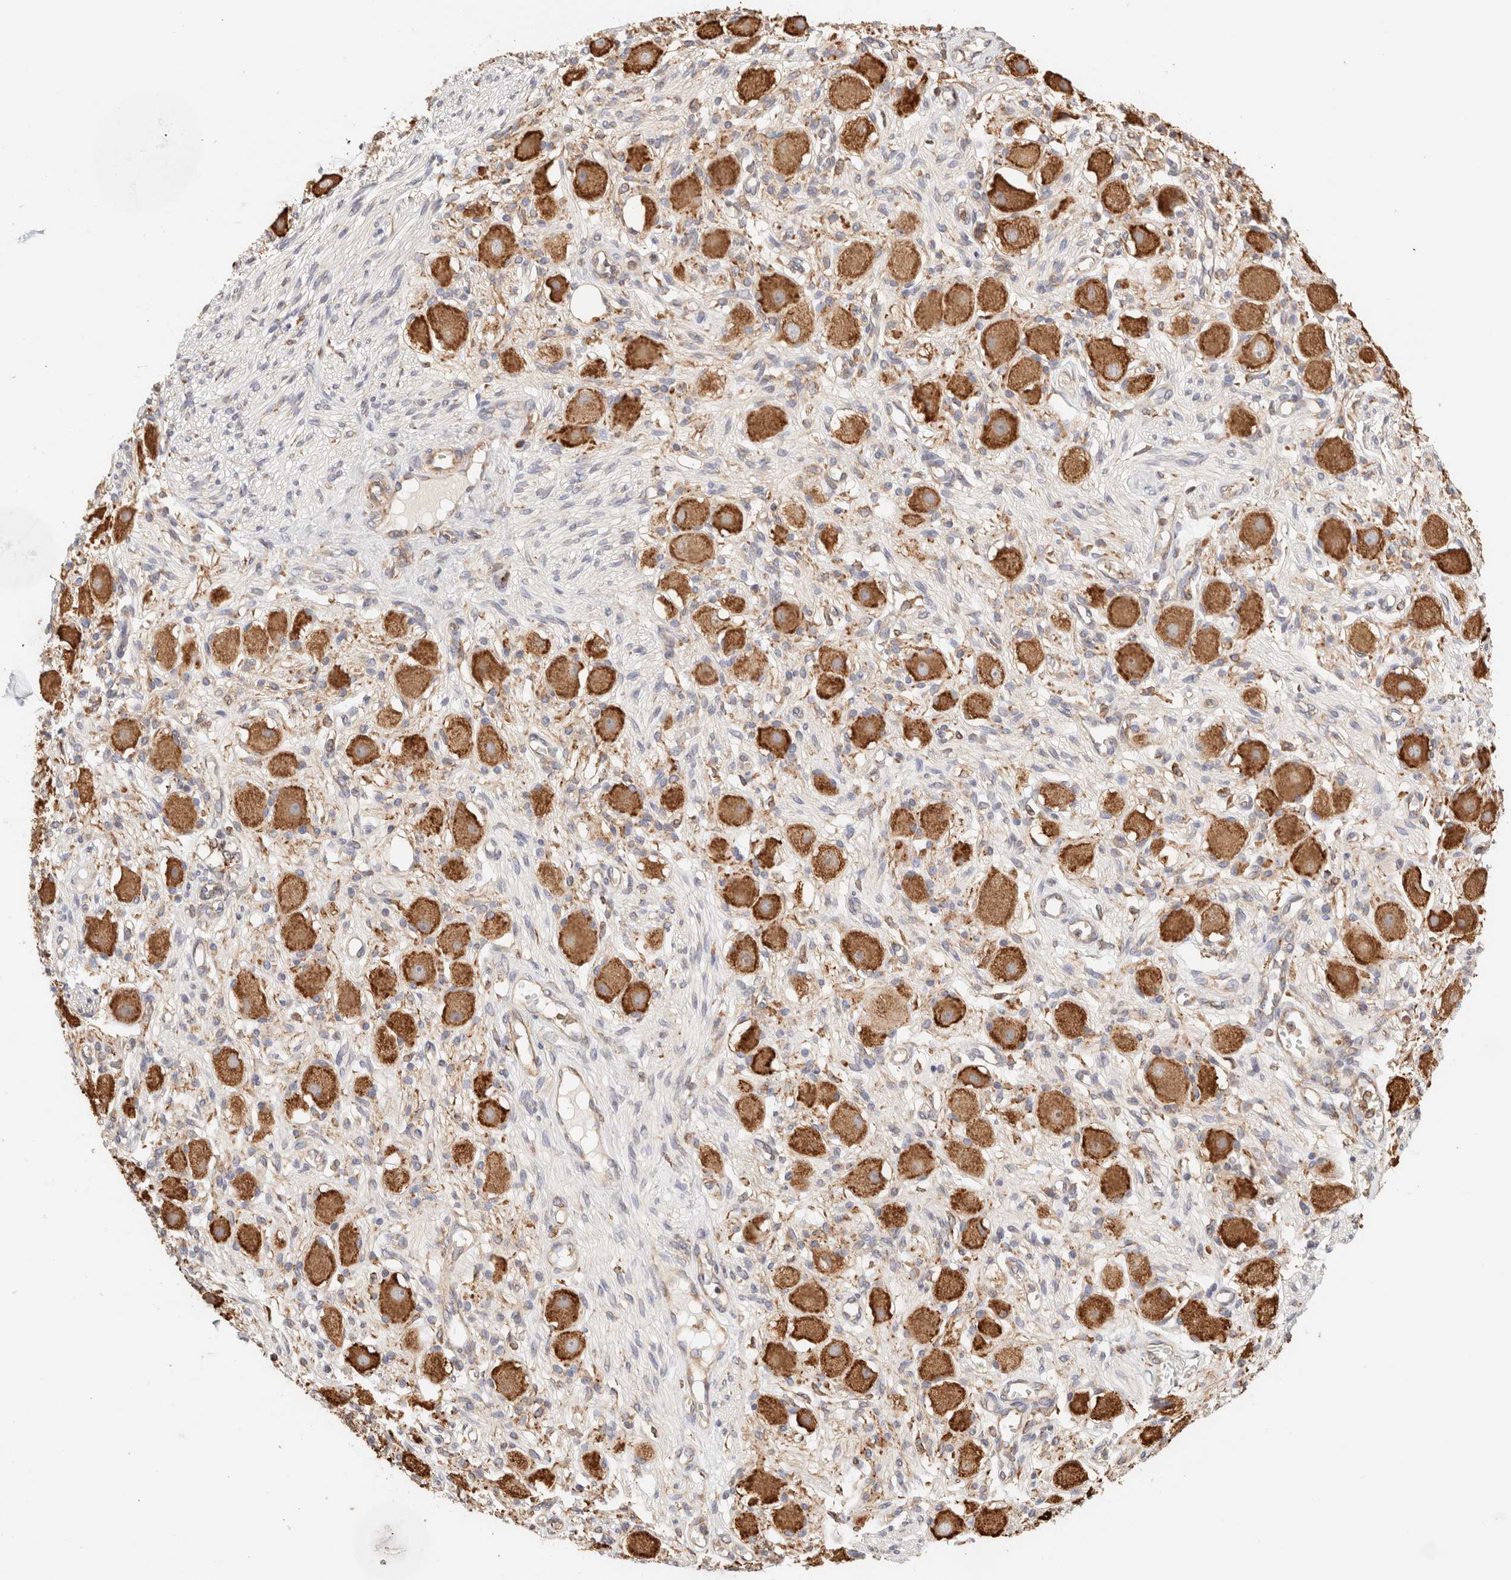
{"staining": {"intensity": "moderate", "quantity": ">75%", "location": "cytoplasmic/membranous"}, "tissue": "adipose tissue", "cell_type": "Adipocytes", "image_type": "normal", "snomed": [{"axis": "morphology", "description": "Normal tissue, NOS"}, {"axis": "topography", "description": "Kidney"}, {"axis": "topography", "description": "Peripheral nerve tissue"}], "caption": "Moderate cytoplasmic/membranous expression is present in approximately >75% of adipocytes in benign adipose tissue.", "gene": "FER", "patient": {"sex": "male", "age": 7}}